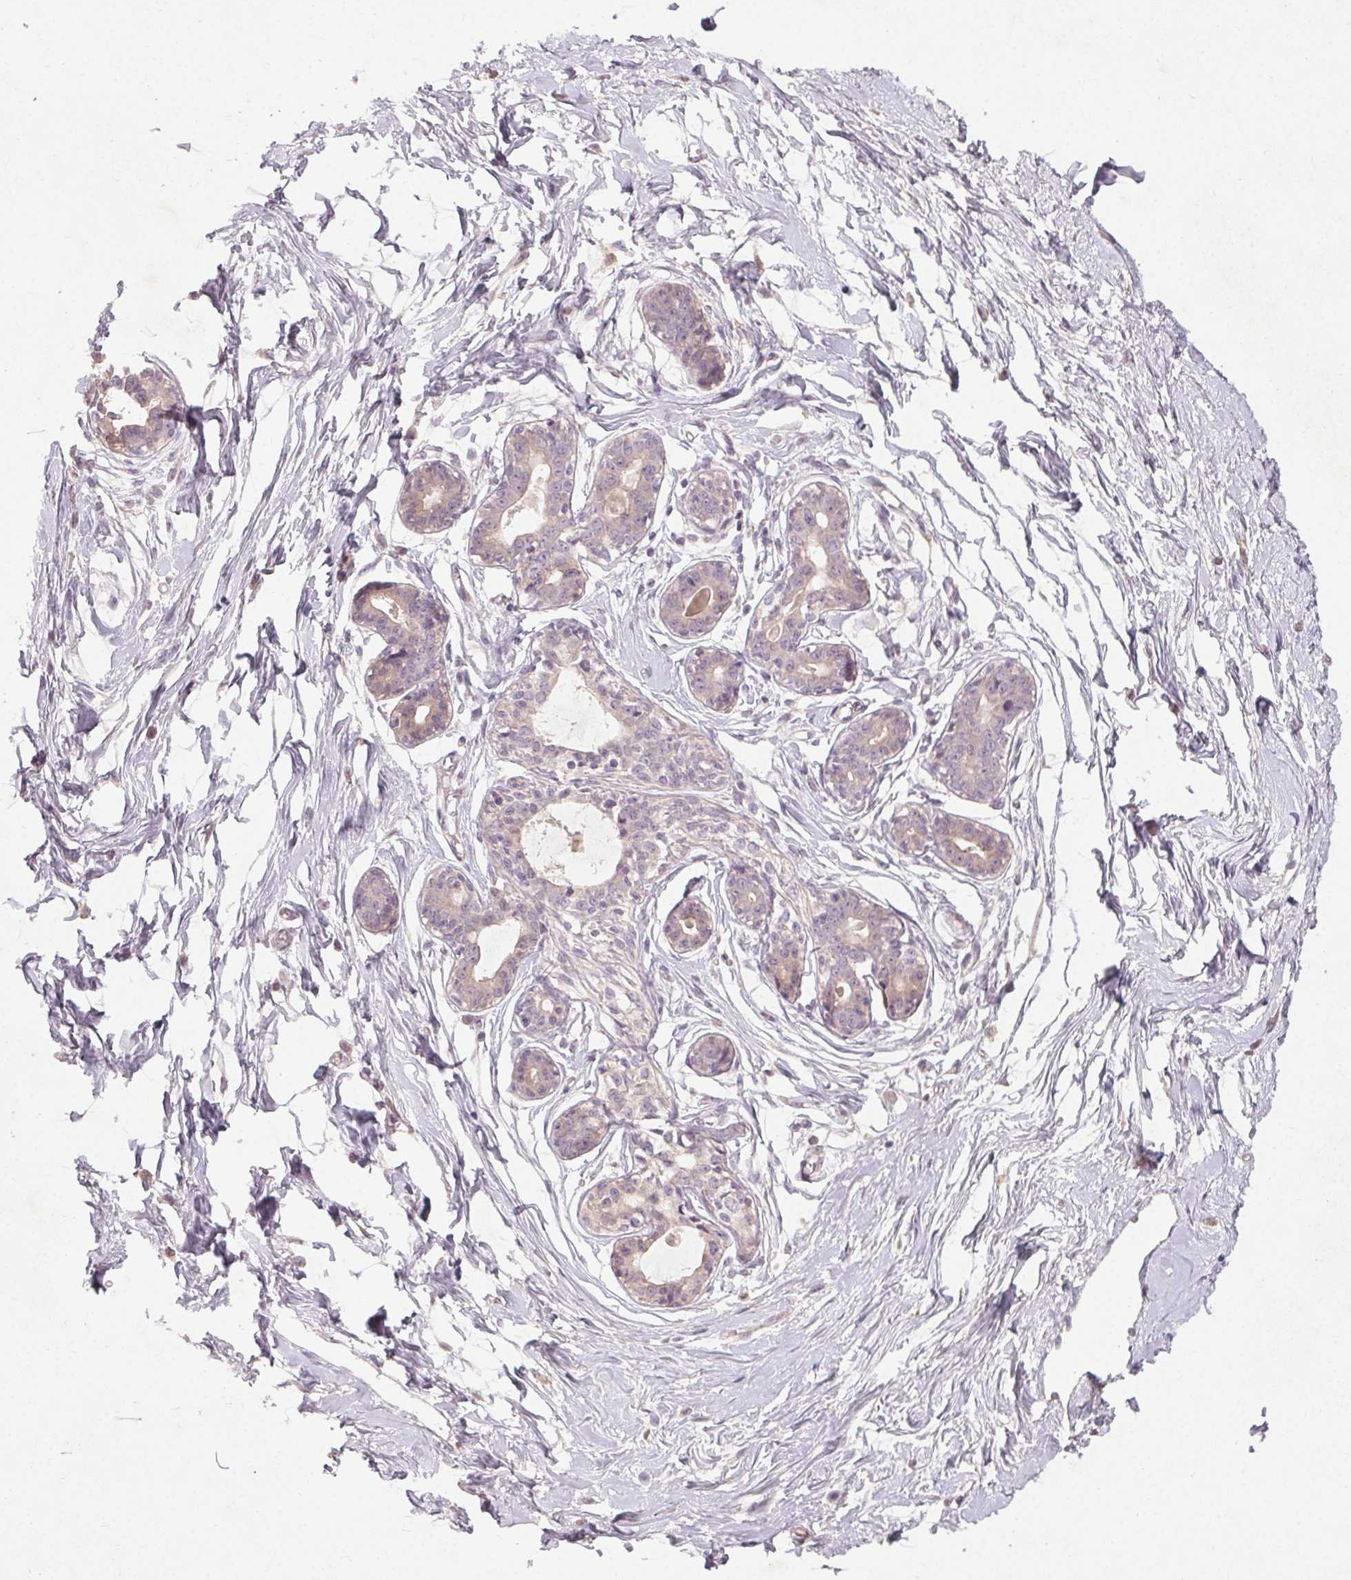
{"staining": {"intensity": "weak", "quantity": "<25%", "location": "cytoplasmic/membranous"}, "tissue": "breast", "cell_type": "Adipocytes", "image_type": "normal", "snomed": [{"axis": "morphology", "description": "Normal tissue, NOS"}, {"axis": "topography", "description": "Breast"}], "caption": "Adipocytes are negative for brown protein staining in normal breast. (DAB (3,3'-diaminobenzidine) immunohistochemistry, high magnification).", "gene": "ENSG00000255641", "patient": {"sex": "female", "age": 45}}